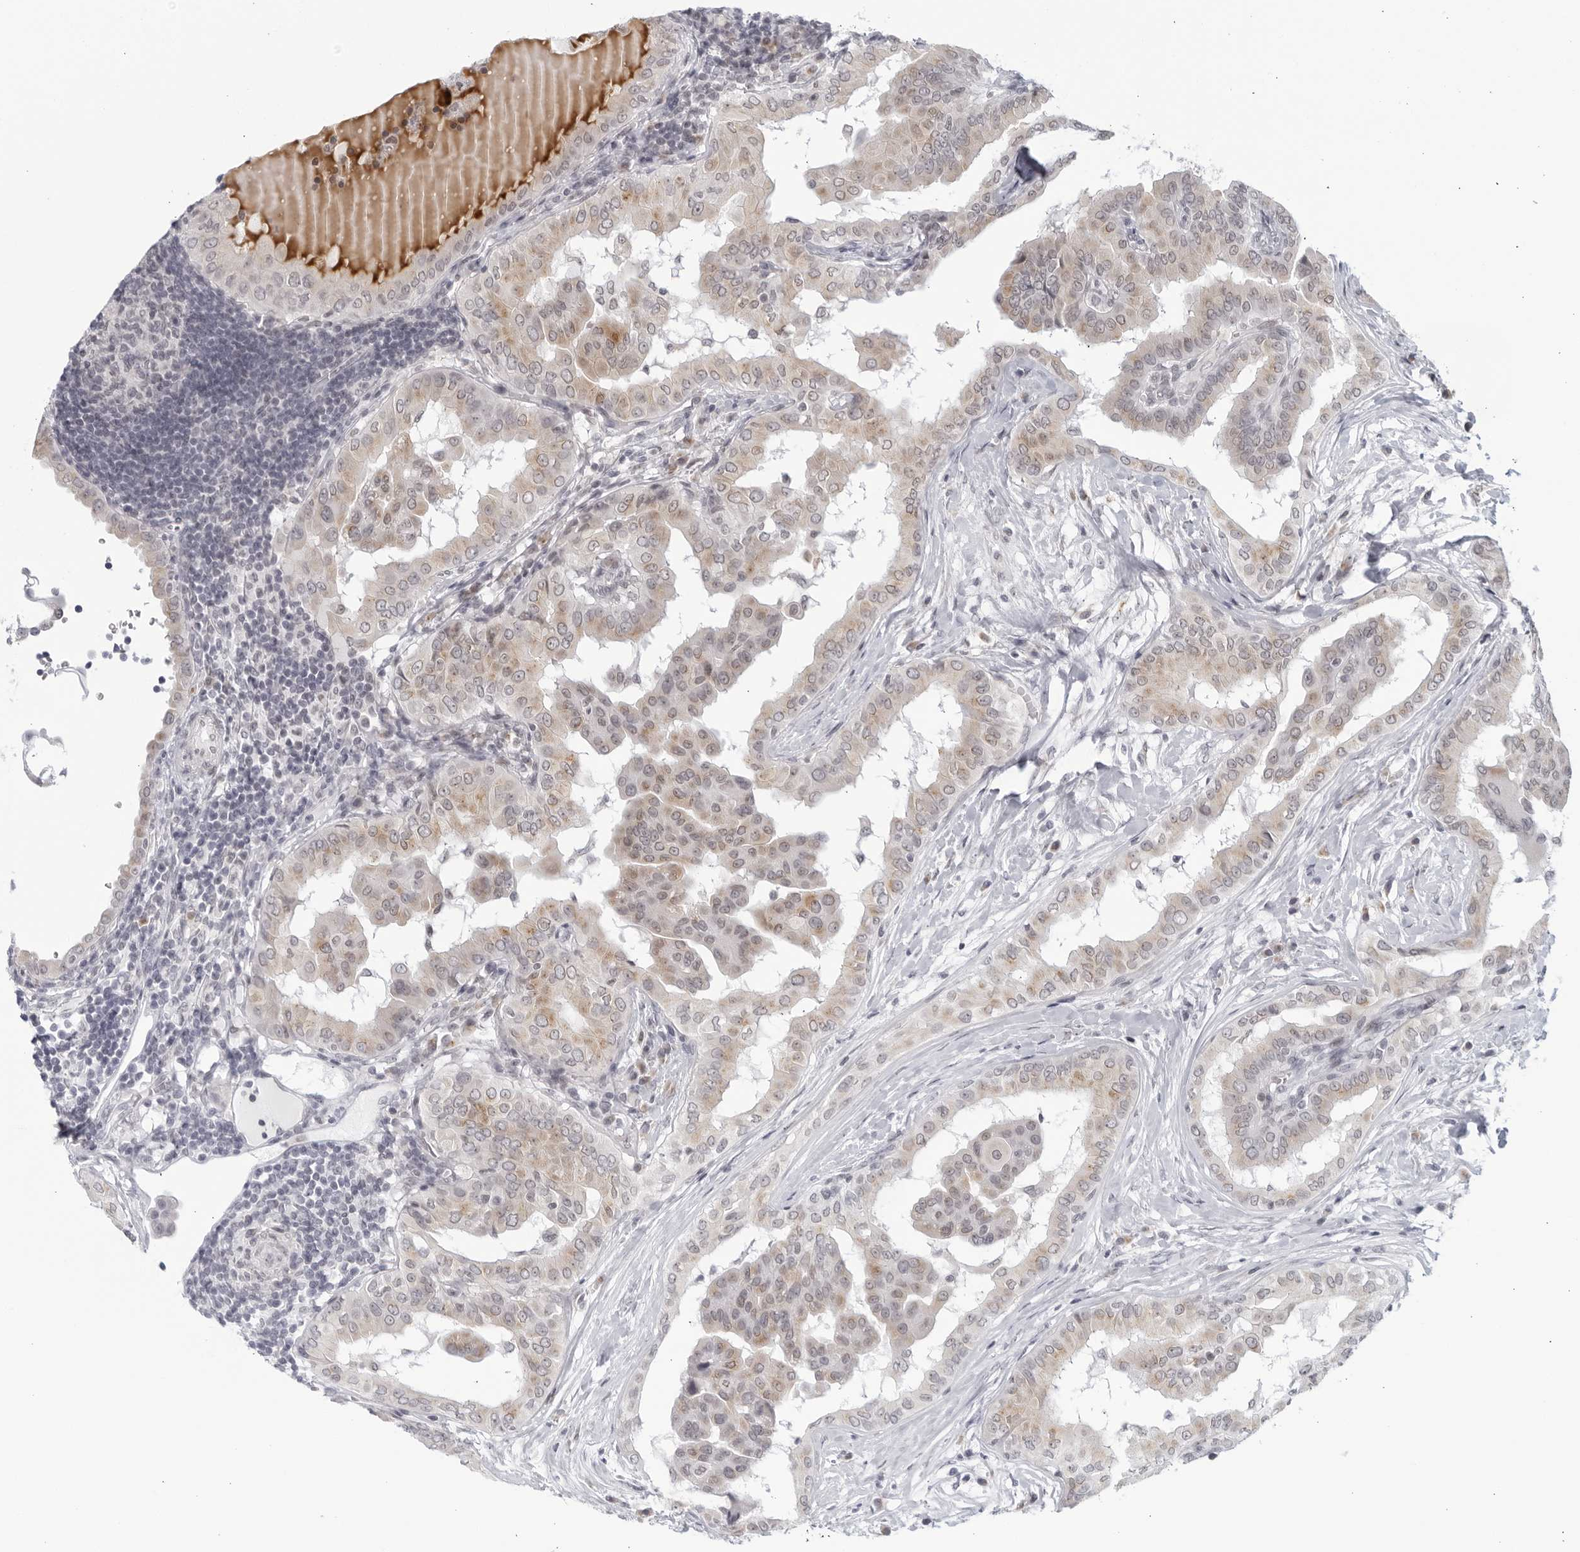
{"staining": {"intensity": "weak", "quantity": ">75%", "location": "cytoplasmic/membranous"}, "tissue": "thyroid cancer", "cell_type": "Tumor cells", "image_type": "cancer", "snomed": [{"axis": "morphology", "description": "Papillary adenocarcinoma, NOS"}, {"axis": "topography", "description": "Thyroid gland"}], "caption": "Weak cytoplasmic/membranous staining for a protein is identified in approximately >75% of tumor cells of papillary adenocarcinoma (thyroid) using IHC.", "gene": "WDTC1", "patient": {"sex": "male", "age": 33}}